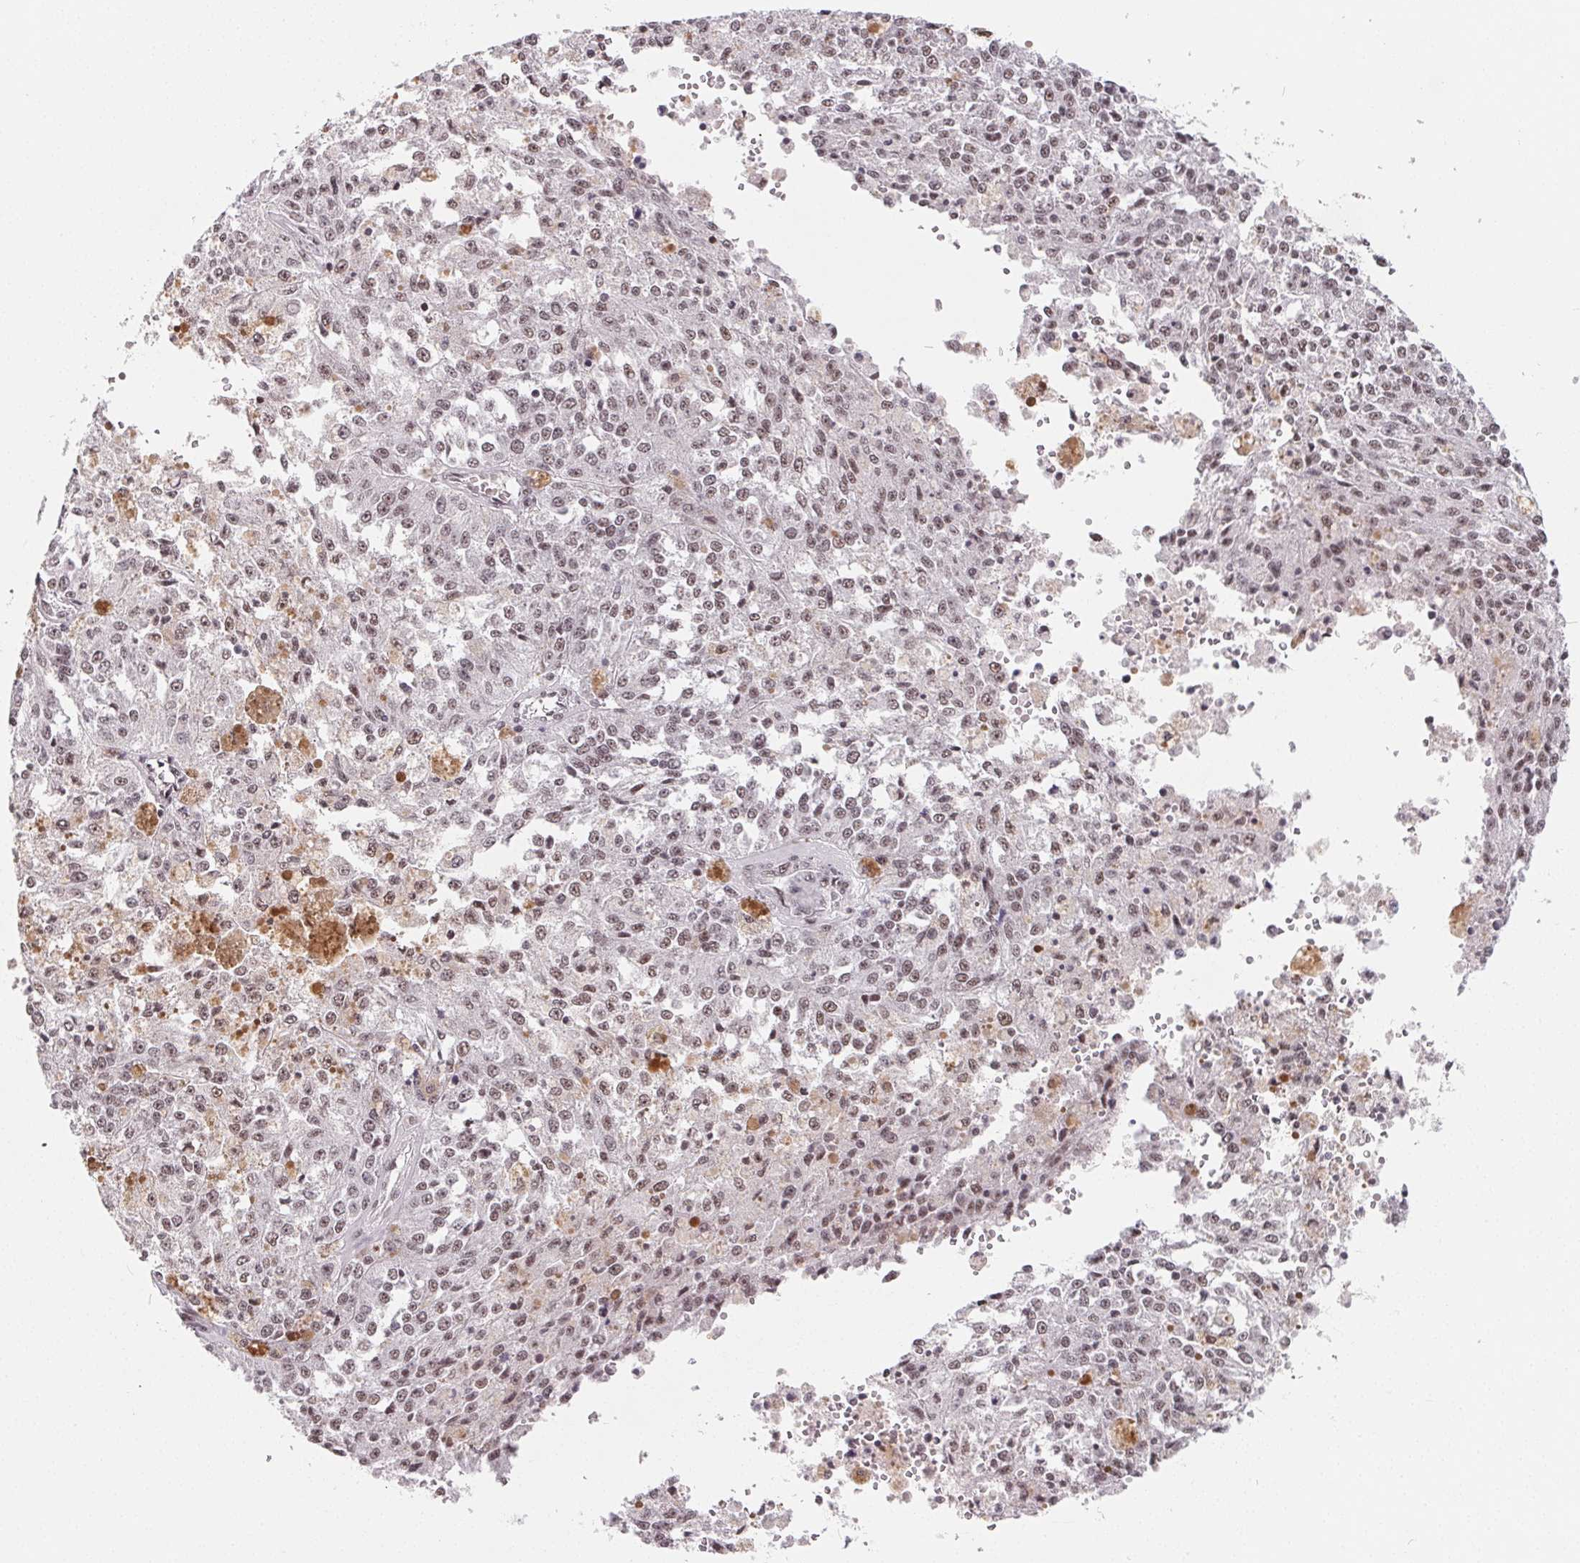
{"staining": {"intensity": "weak", "quantity": "25%-75%", "location": "nuclear"}, "tissue": "melanoma", "cell_type": "Tumor cells", "image_type": "cancer", "snomed": [{"axis": "morphology", "description": "Malignant melanoma, Metastatic site"}, {"axis": "topography", "description": "Lymph node"}], "caption": "Protein staining by IHC displays weak nuclear positivity in about 25%-75% of tumor cells in malignant melanoma (metastatic site).", "gene": "TCERG1", "patient": {"sex": "female", "age": 64}}